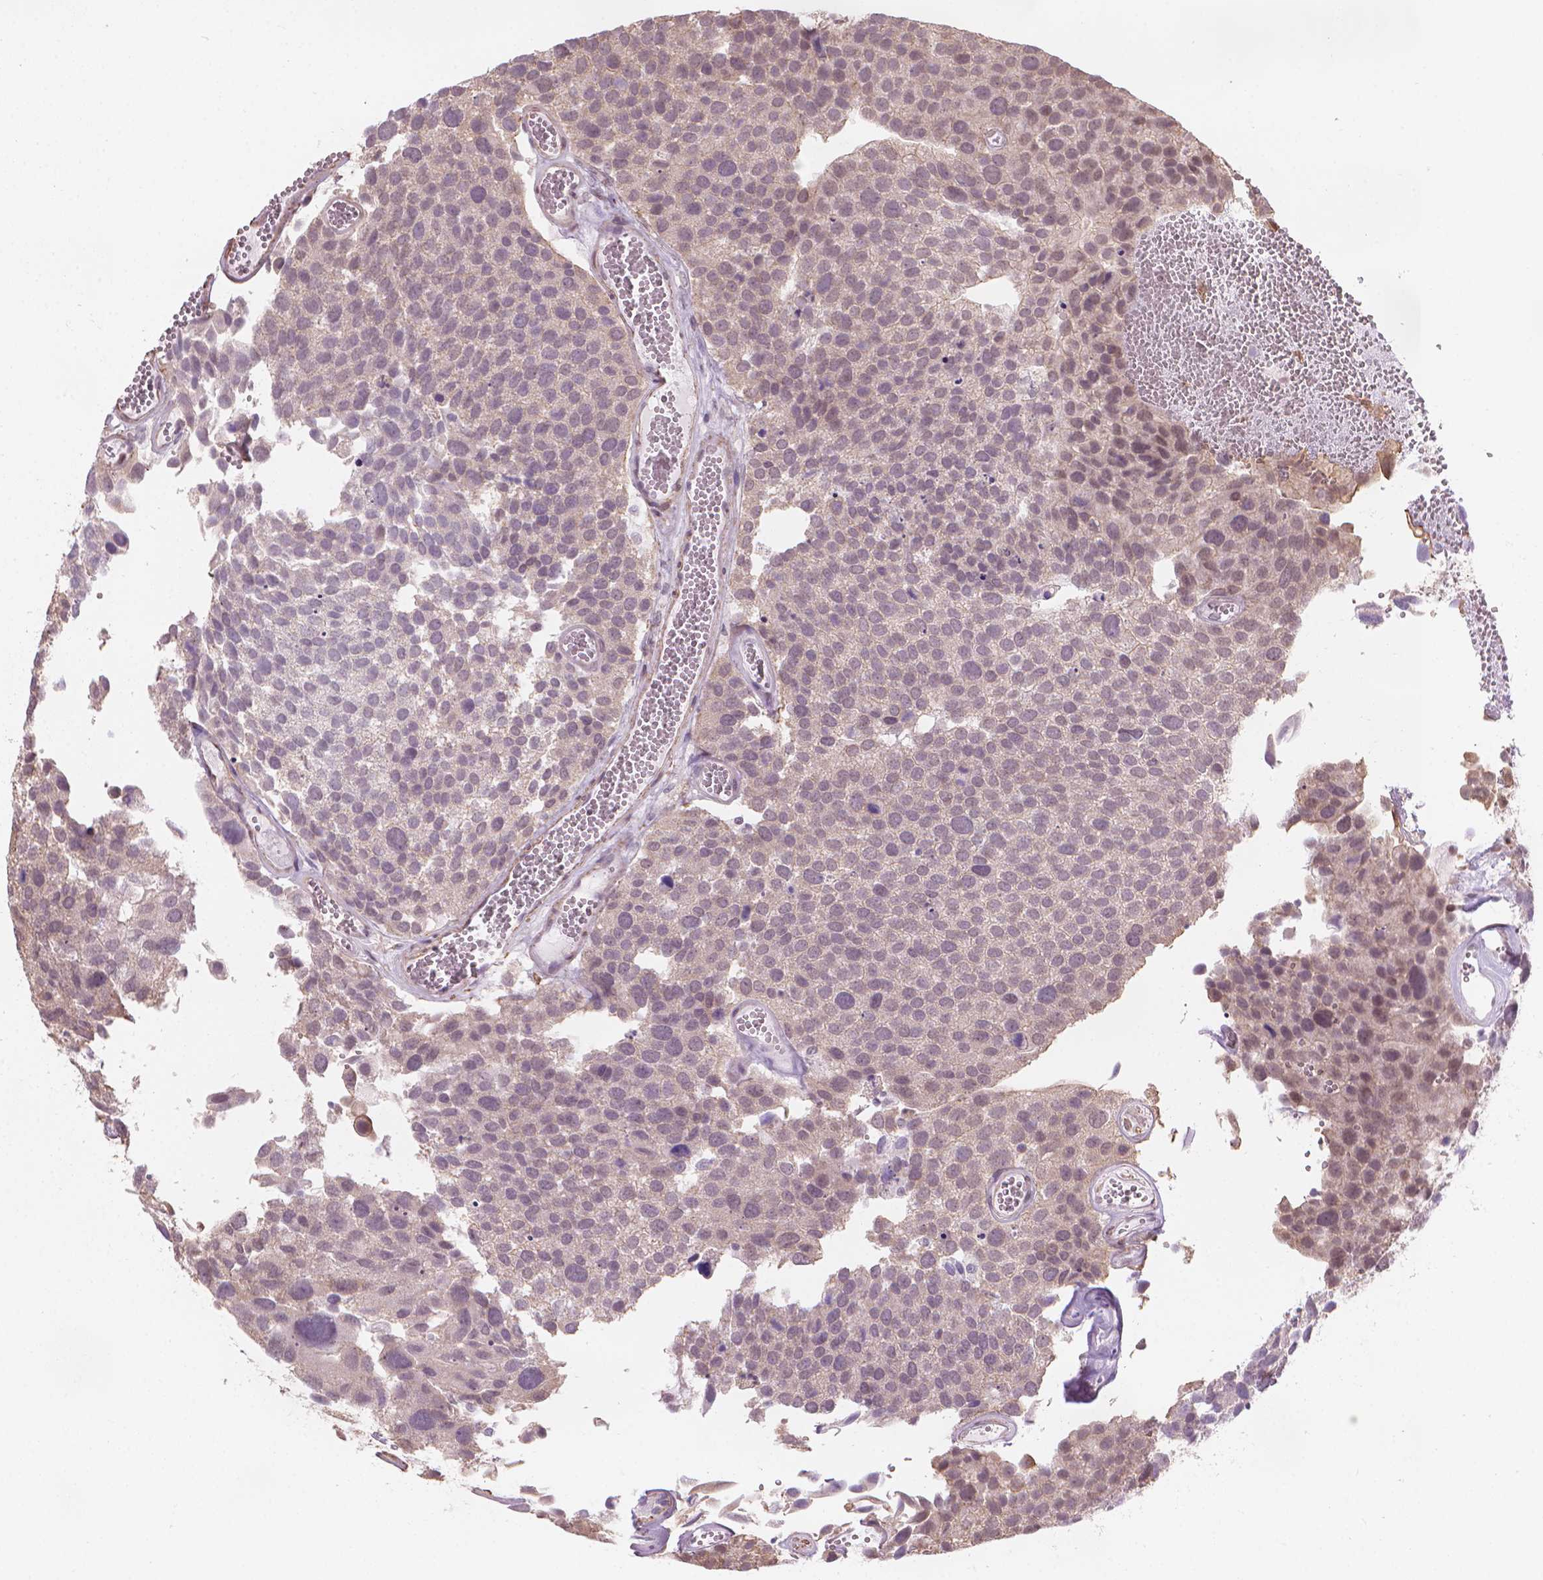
{"staining": {"intensity": "negative", "quantity": "none", "location": "none"}, "tissue": "urothelial cancer", "cell_type": "Tumor cells", "image_type": "cancer", "snomed": [{"axis": "morphology", "description": "Urothelial carcinoma, Low grade"}, {"axis": "topography", "description": "Urinary bladder"}], "caption": "Tumor cells are negative for brown protein staining in low-grade urothelial carcinoma.", "gene": "HOXD4", "patient": {"sex": "female", "age": 69}}